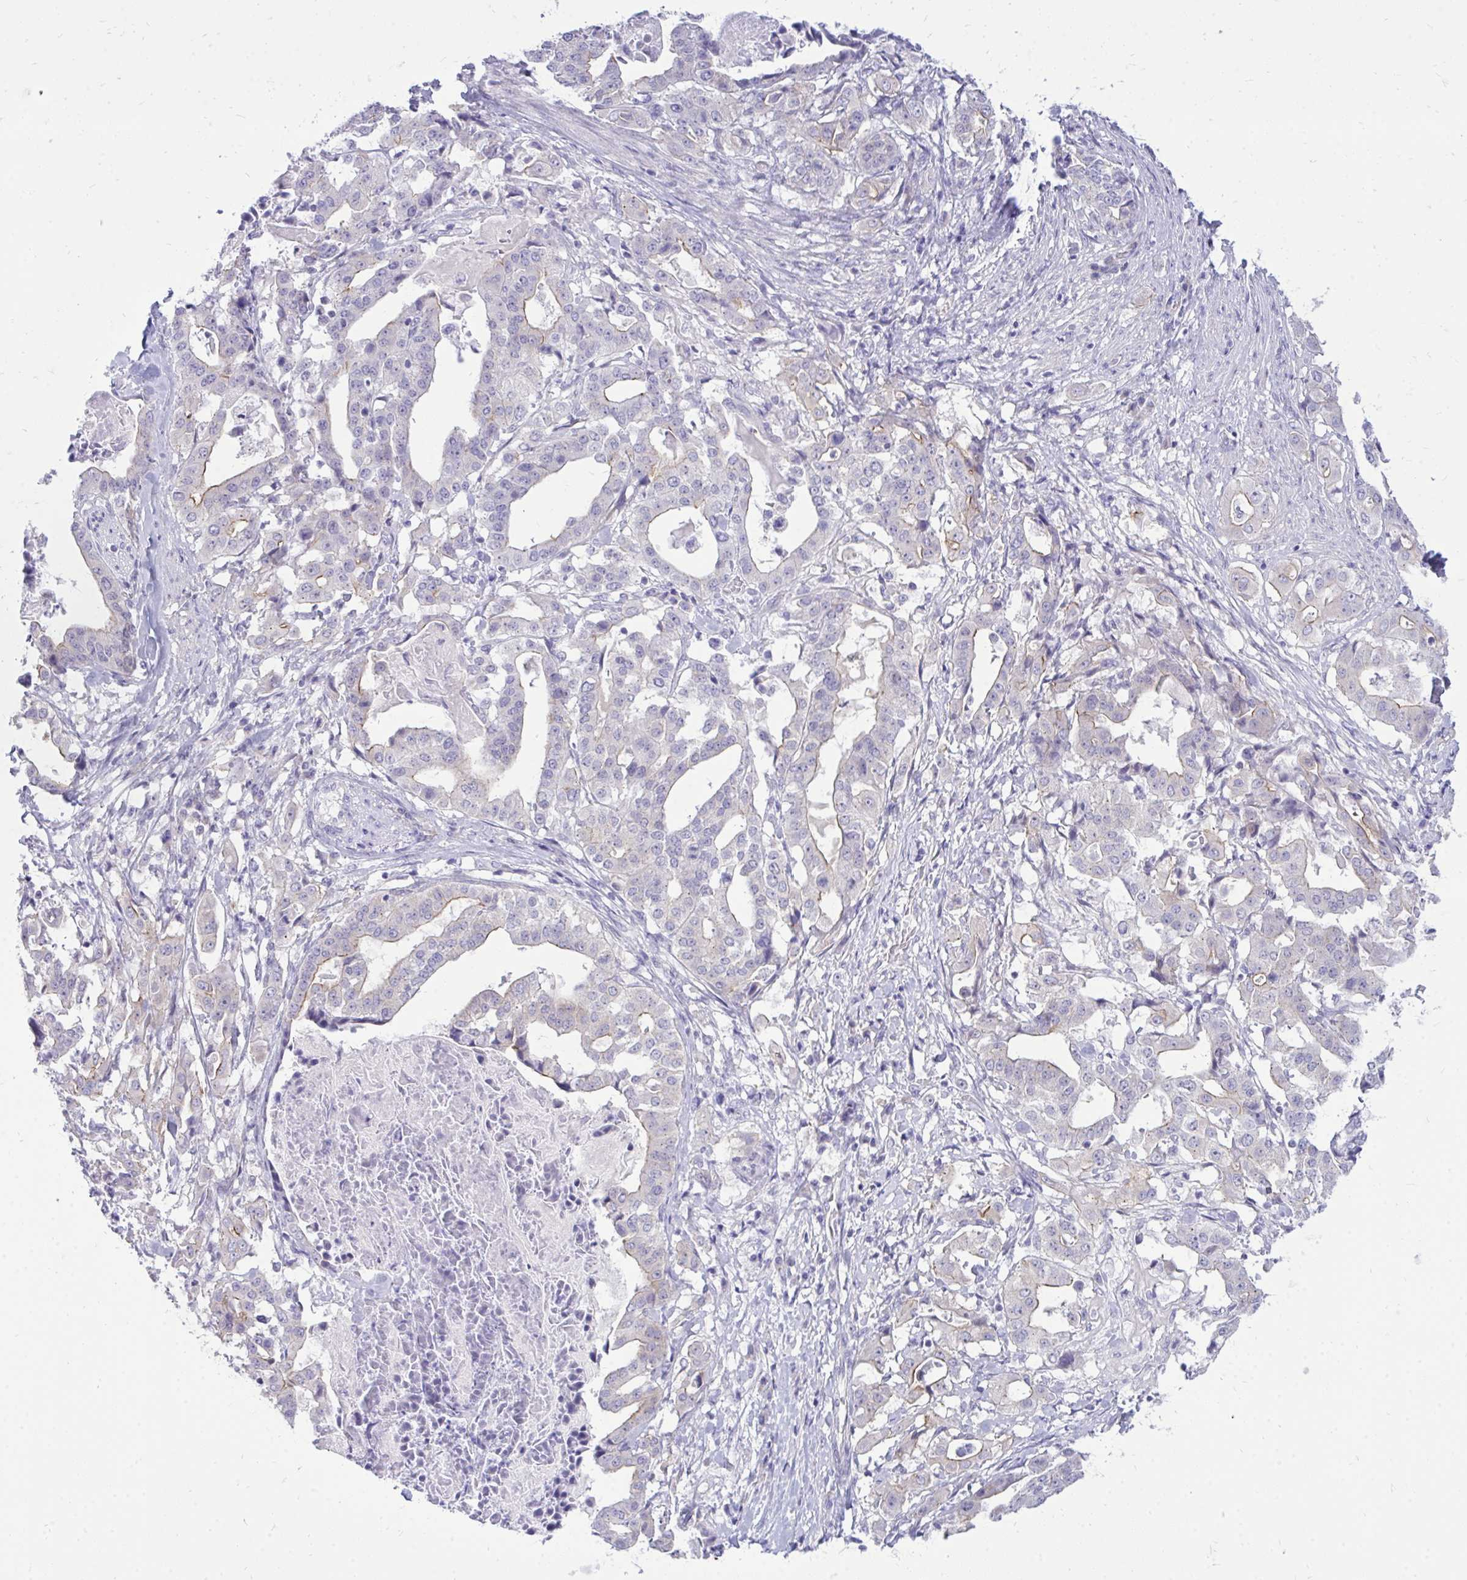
{"staining": {"intensity": "moderate", "quantity": "<25%", "location": "cytoplasmic/membranous"}, "tissue": "stomach cancer", "cell_type": "Tumor cells", "image_type": "cancer", "snomed": [{"axis": "morphology", "description": "Adenocarcinoma, NOS"}, {"axis": "topography", "description": "Stomach"}], "caption": "Stomach adenocarcinoma tissue exhibits moderate cytoplasmic/membranous positivity in about <25% of tumor cells", "gene": "SPTBN2", "patient": {"sex": "male", "age": 48}}